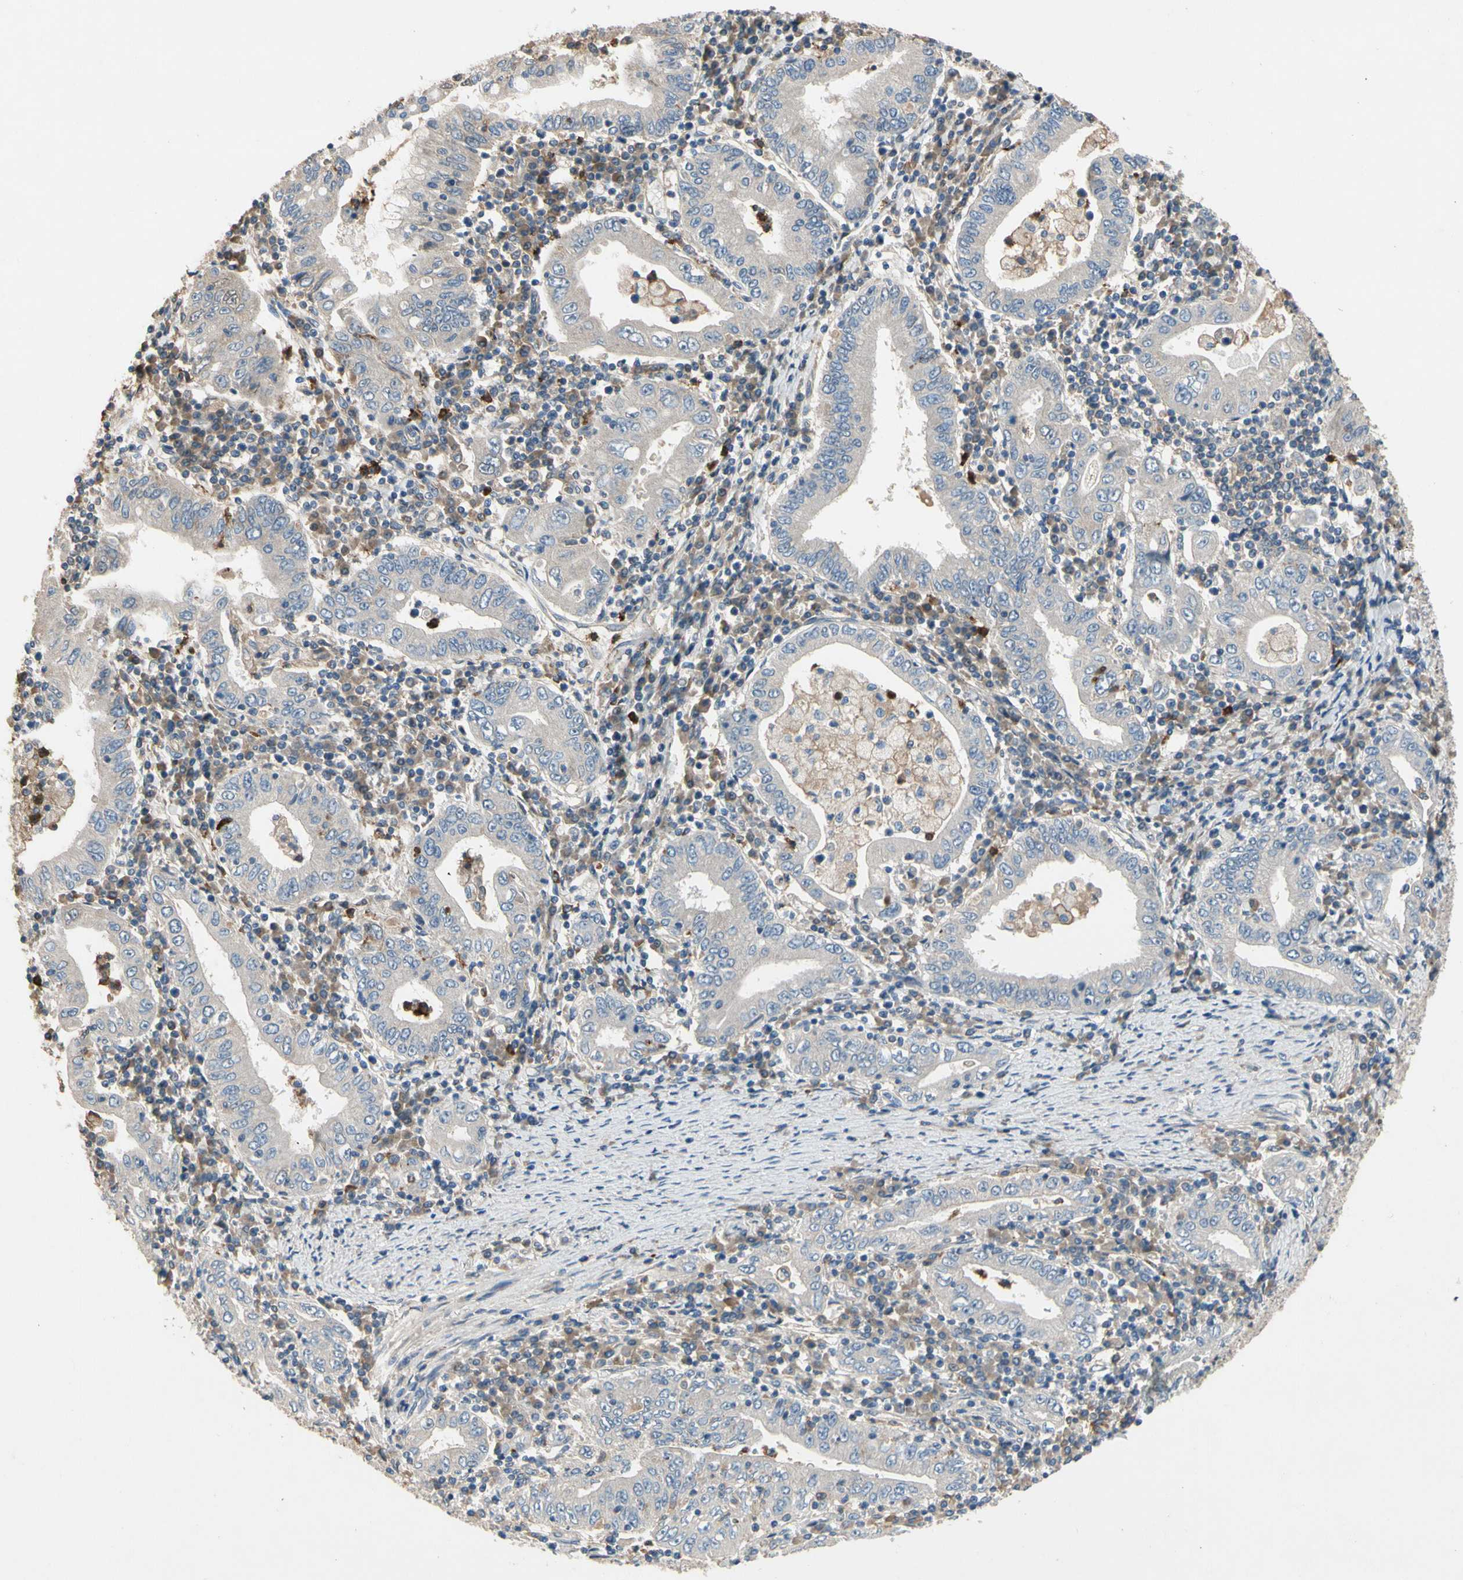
{"staining": {"intensity": "negative", "quantity": "none", "location": "none"}, "tissue": "stomach cancer", "cell_type": "Tumor cells", "image_type": "cancer", "snomed": [{"axis": "morphology", "description": "Normal tissue, NOS"}, {"axis": "morphology", "description": "Adenocarcinoma, NOS"}, {"axis": "topography", "description": "Esophagus"}, {"axis": "topography", "description": "Stomach, upper"}, {"axis": "topography", "description": "Peripheral nerve tissue"}], "caption": "High power microscopy histopathology image of an immunohistochemistry image of stomach cancer (adenocarcinoma), revealing no significant positivity in tumor cells.", "gene": "SIGLEC5", "patient": {"sex": "male", "age": 62}}